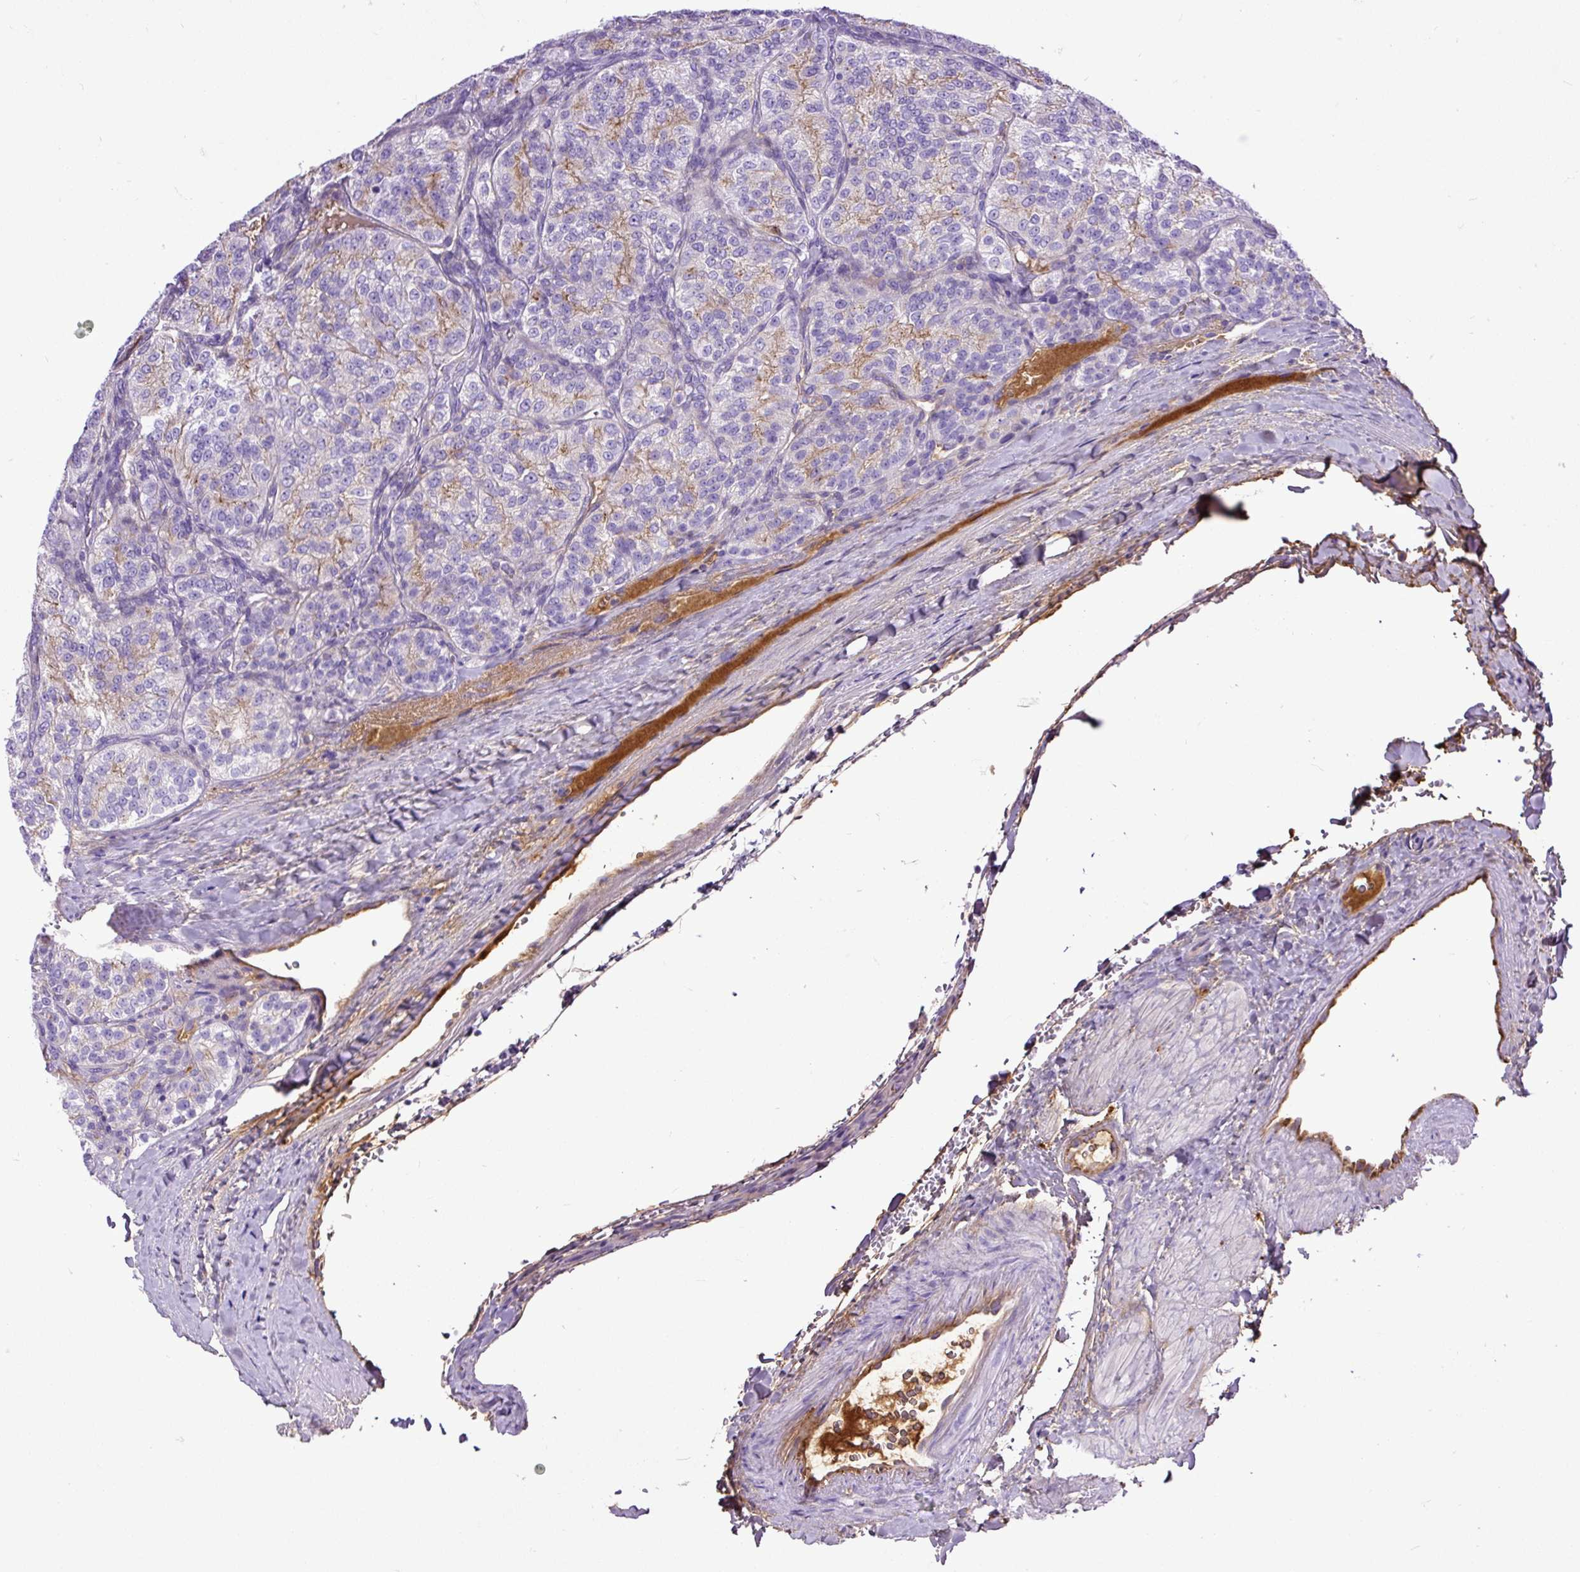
{"staining": {"intensity": "negative", "quantity": "none", "location": "none"}, "tissue": "renal cancer", "cell_type": "Tumor cells", "image_type": "cancer", "snomed": [{"axis": "morphology", "description": "Adenocarcinoma, NOS"}, {"axis": "topography", "description": "Kidney"}], "caption": "Tumor cells are negative for protein expression in human adenocarcinoma (renal).", "gene": "CLEC3B", "patient": {"sex": "female", "age": 63}}